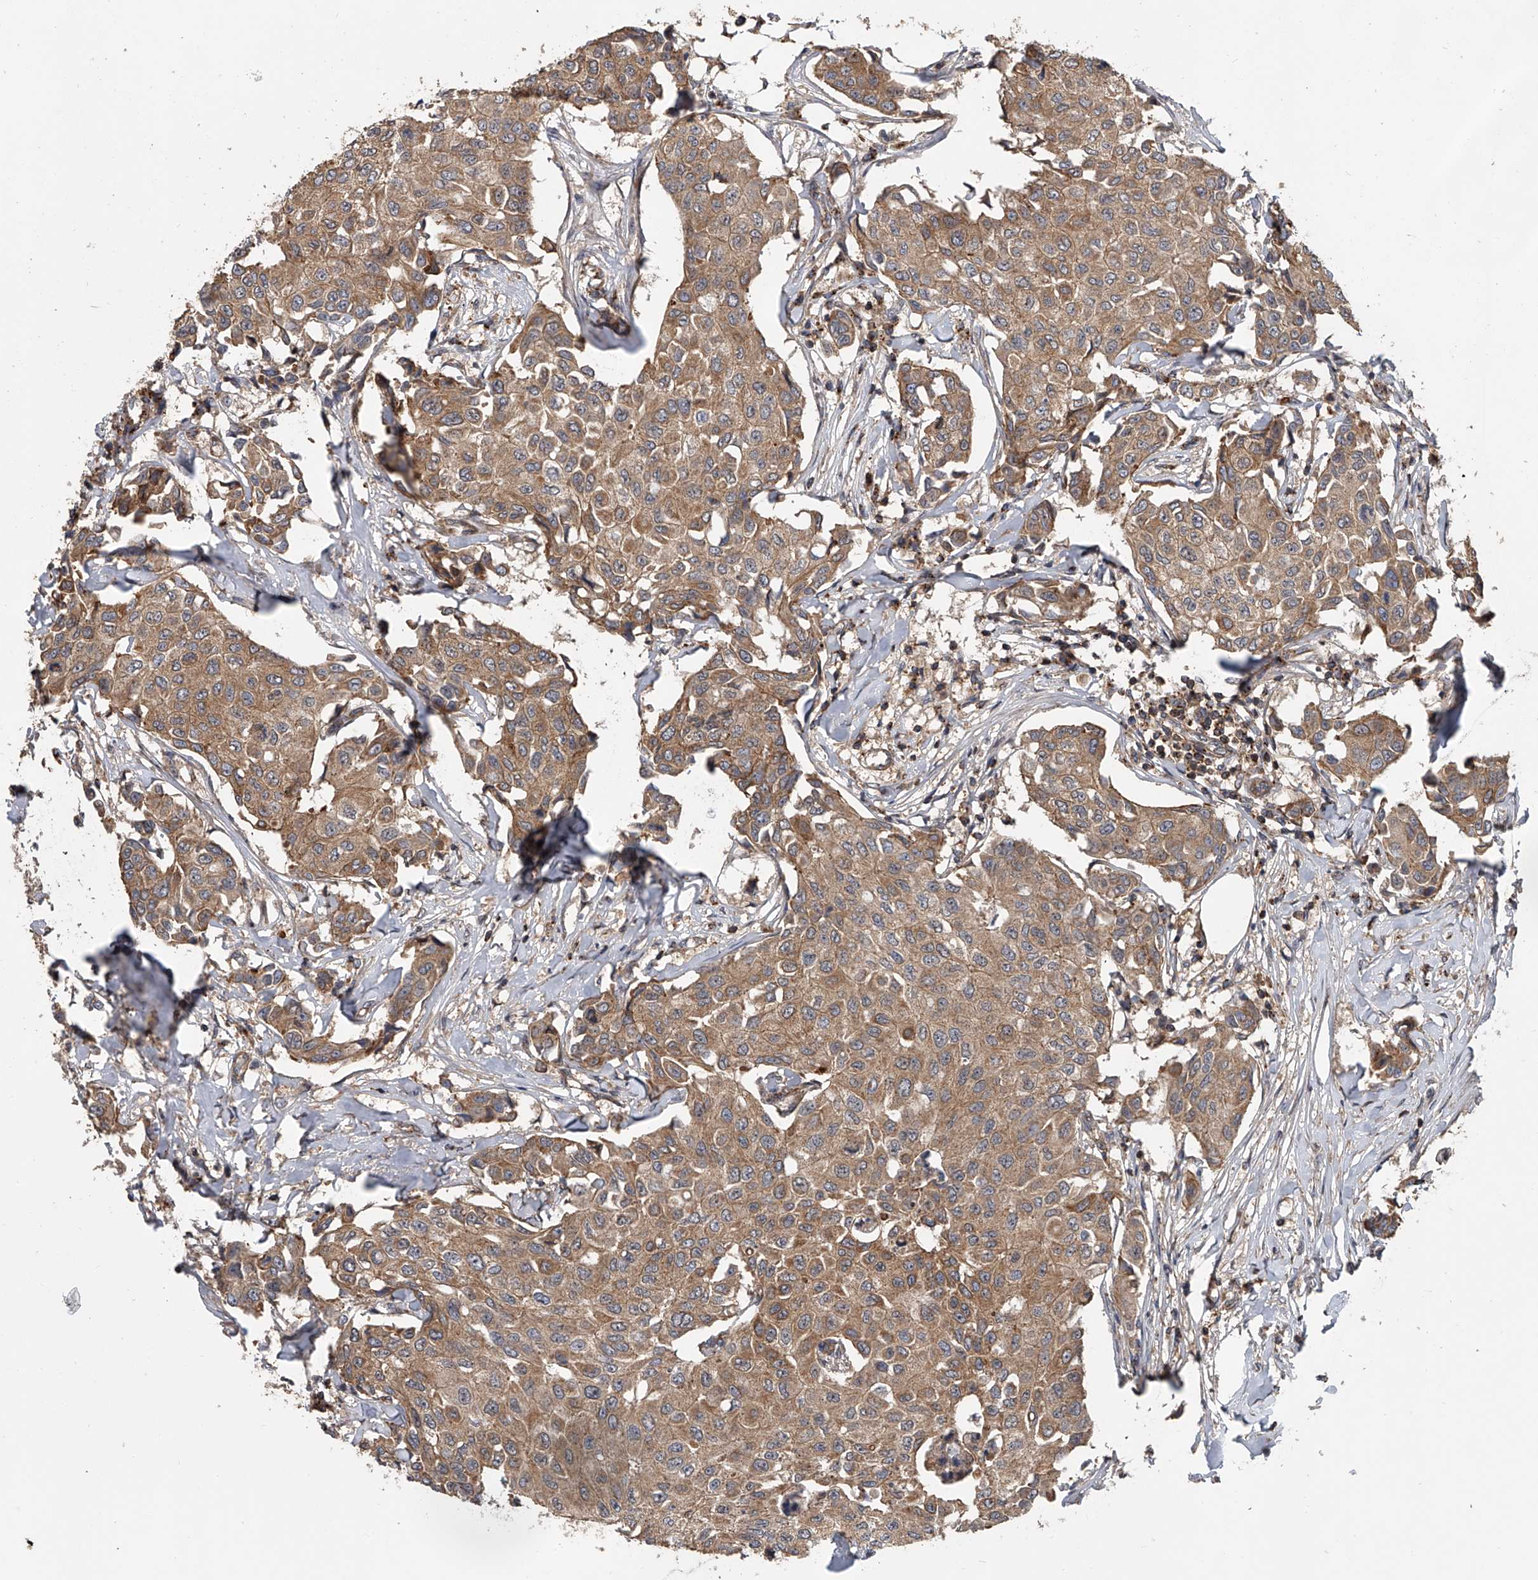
{"staining": {"intensity": "moderate", "quantity": ">75%", "location": "cytoplasmic/membranous"}, "tissue": "breast cancer", "cell_type": "Tumor cells", "image_type": "cancer", "snomed": [{"axis": "morphology", "description": "Duct carcinoma"}, {"axis": "topography", "description": "Breast"}], "caption": "Invasive ductal carcinoma (breast) was stained to show a protein in brown. There is medium levels of moderate cytoplasmic/membranous staining in about >75% of tumor cells. The staining is performed using DAB brown chromogen to label protein expression. The nuclei are counter-stained blue using hematoxylin.", "gene": "USP47", "patient": {"sex": "female", "age": 80}}